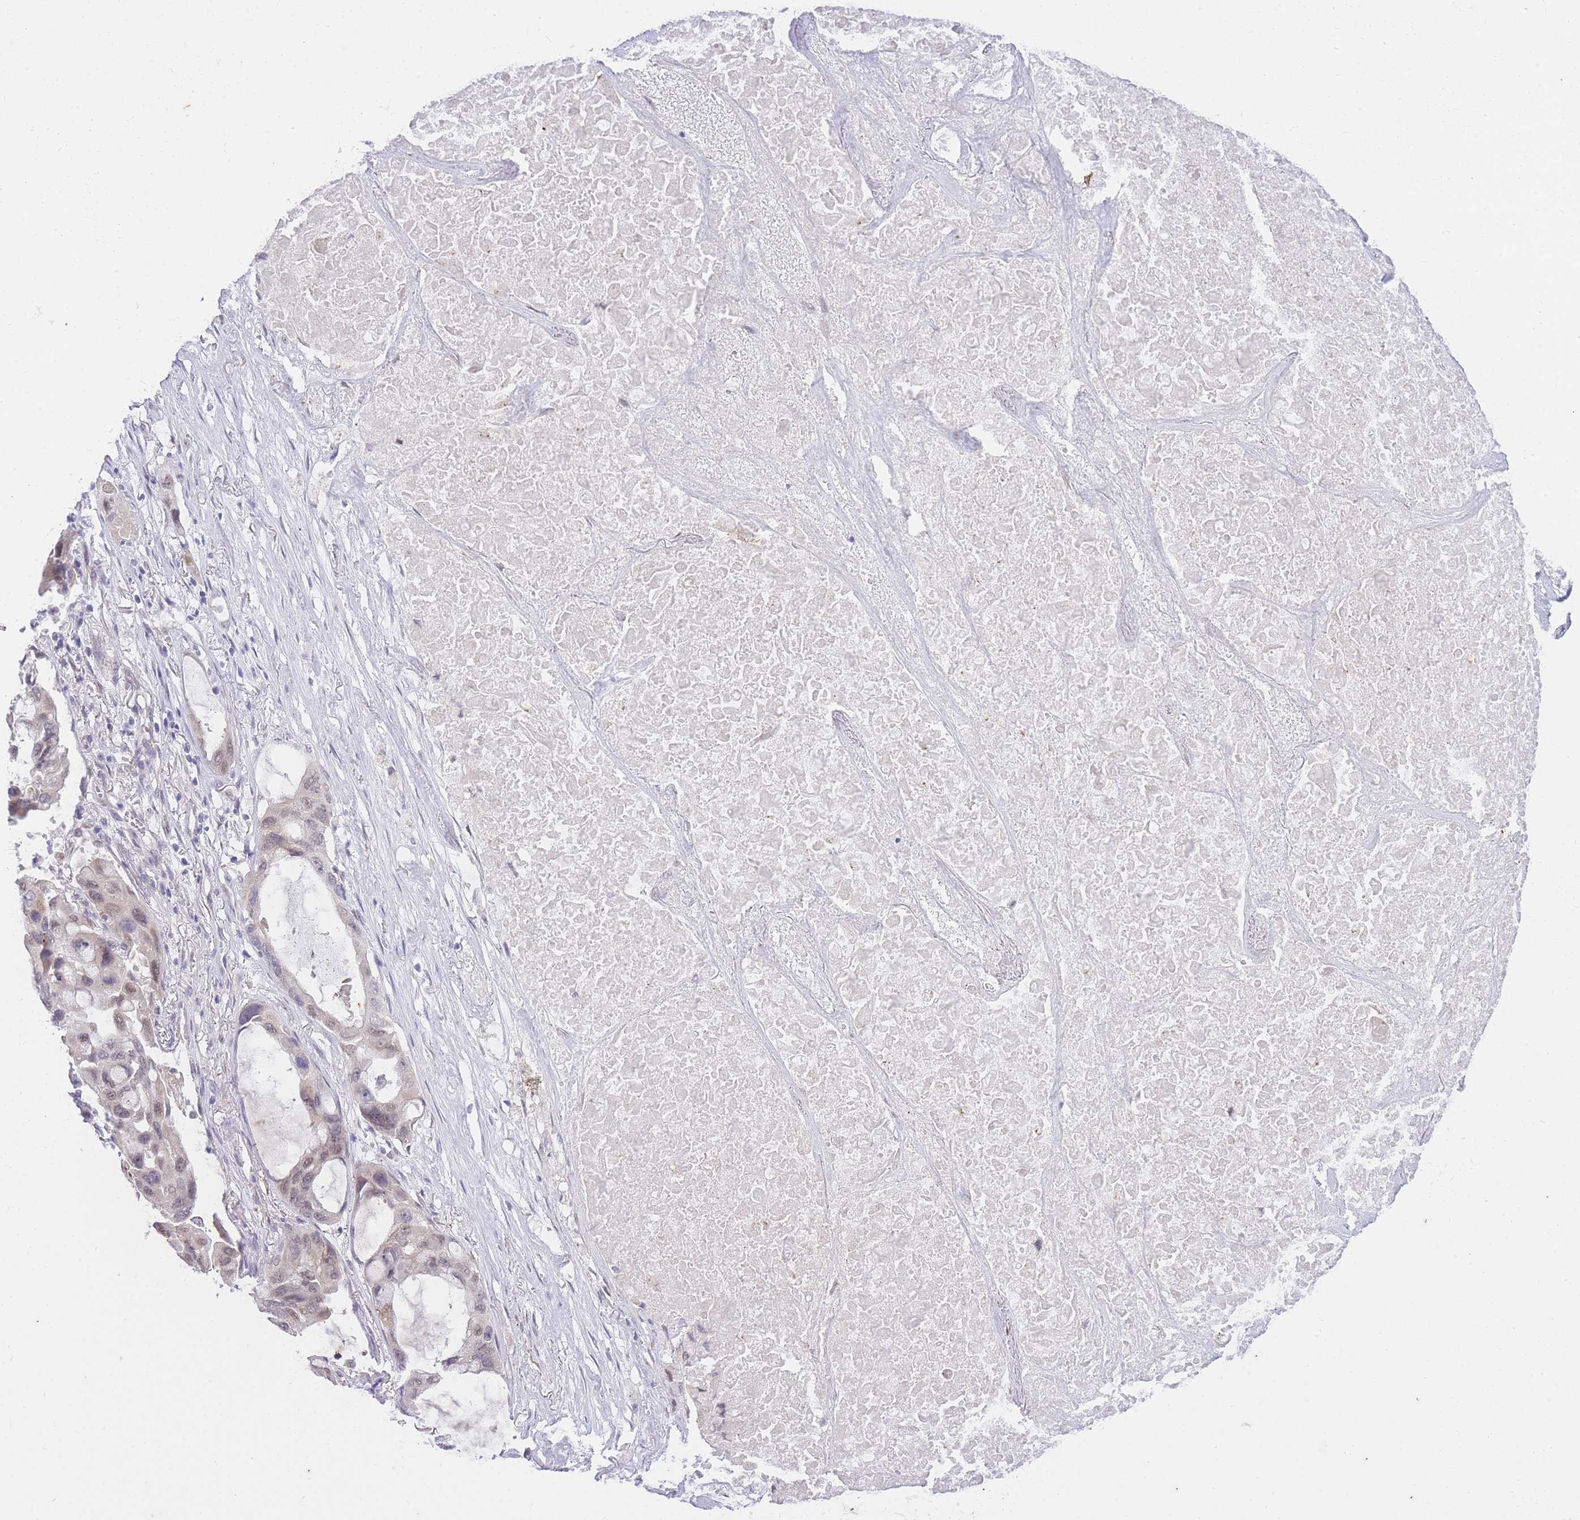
{"staining": {"intensity": "weak", "quantity": ">75%", "location": "nuclear"}, "tissue": "lung cancer", "cell_type": "Tumor cells", "image_type": "cancer", "snomed": [{"axis": "morphology", "description": "Squamous cell carcinoma, NOS"}, {"axis": "topography", "description": "Lung"}], "caption": "DAB immunohistochemical staining of human lung squamous cell carcinoma exhibits weak nuclear protein staining in approximately >75% of tumor cells. The protein of interest is stained brown, and the nuclei are stained in blue (DAB (3,3'-diaminobenzidine) IHC with brightfield microscopy, high magnification).", "gene": "UBXN7", "patient": {"sex": "female", "age": 73}}